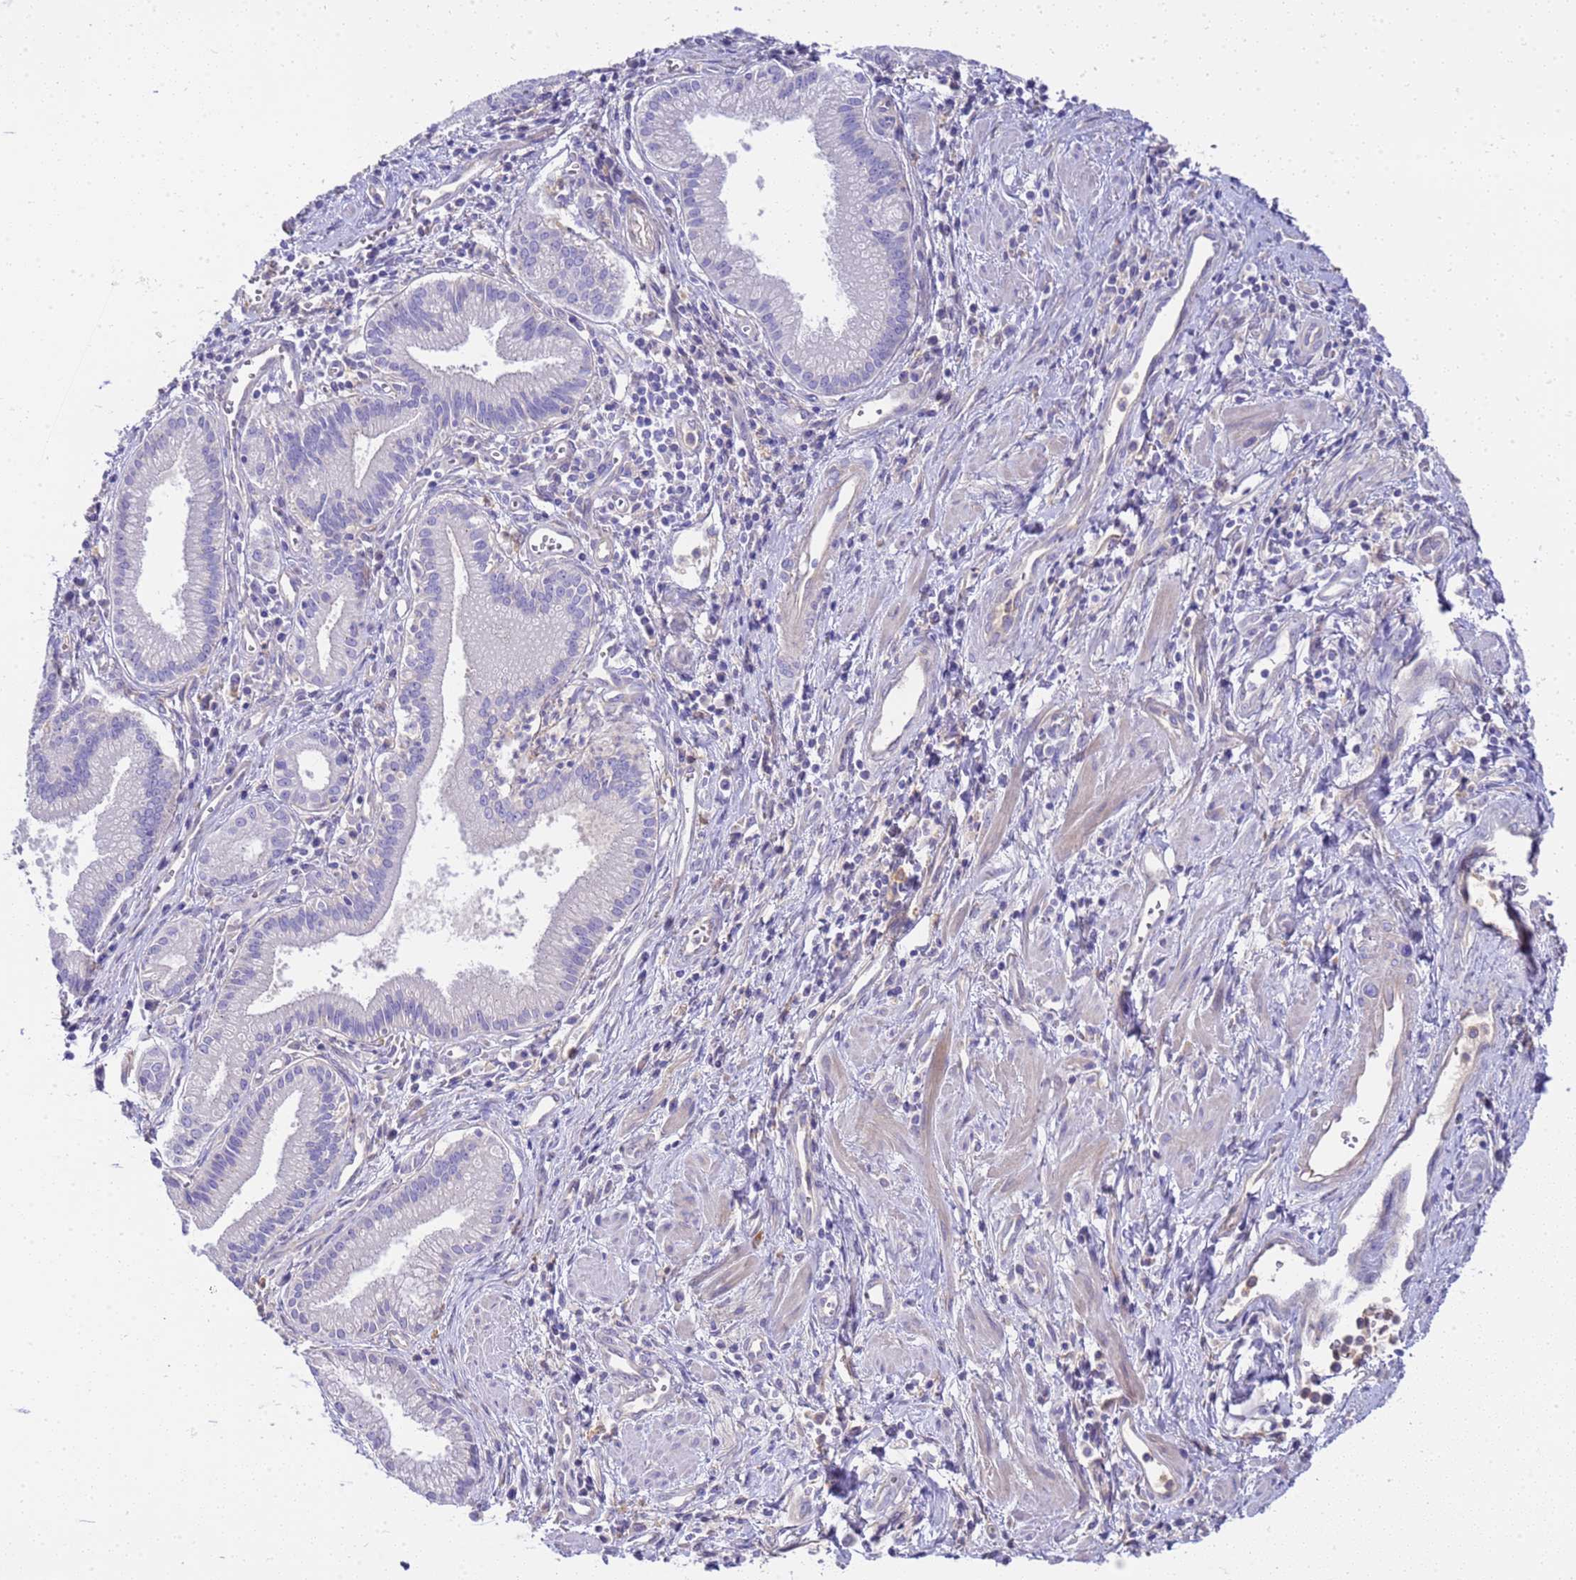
{"staining": {"intensity": "negative", "quantity": "none", "location": "none"}, "tissue": "pancreatic cancer", "cell_type": "Tumor cells", "image_type": "cancer", "snomed": [{"axis": "morphology", "description": "Adenocarcinoma, NOS"}, {"axis": "topography", "description": "Pancreas"}], "caption": "An IHC histopathology image of pancreatic cancer (adenocarcinoma) is shown. There is no staining in tumor cells of pancreatic cancer (adenocarcinoma). Nuclei are stained in blue.", "gene": "RIPPLY2", "patient": {"sex": "male", "age": 78}}